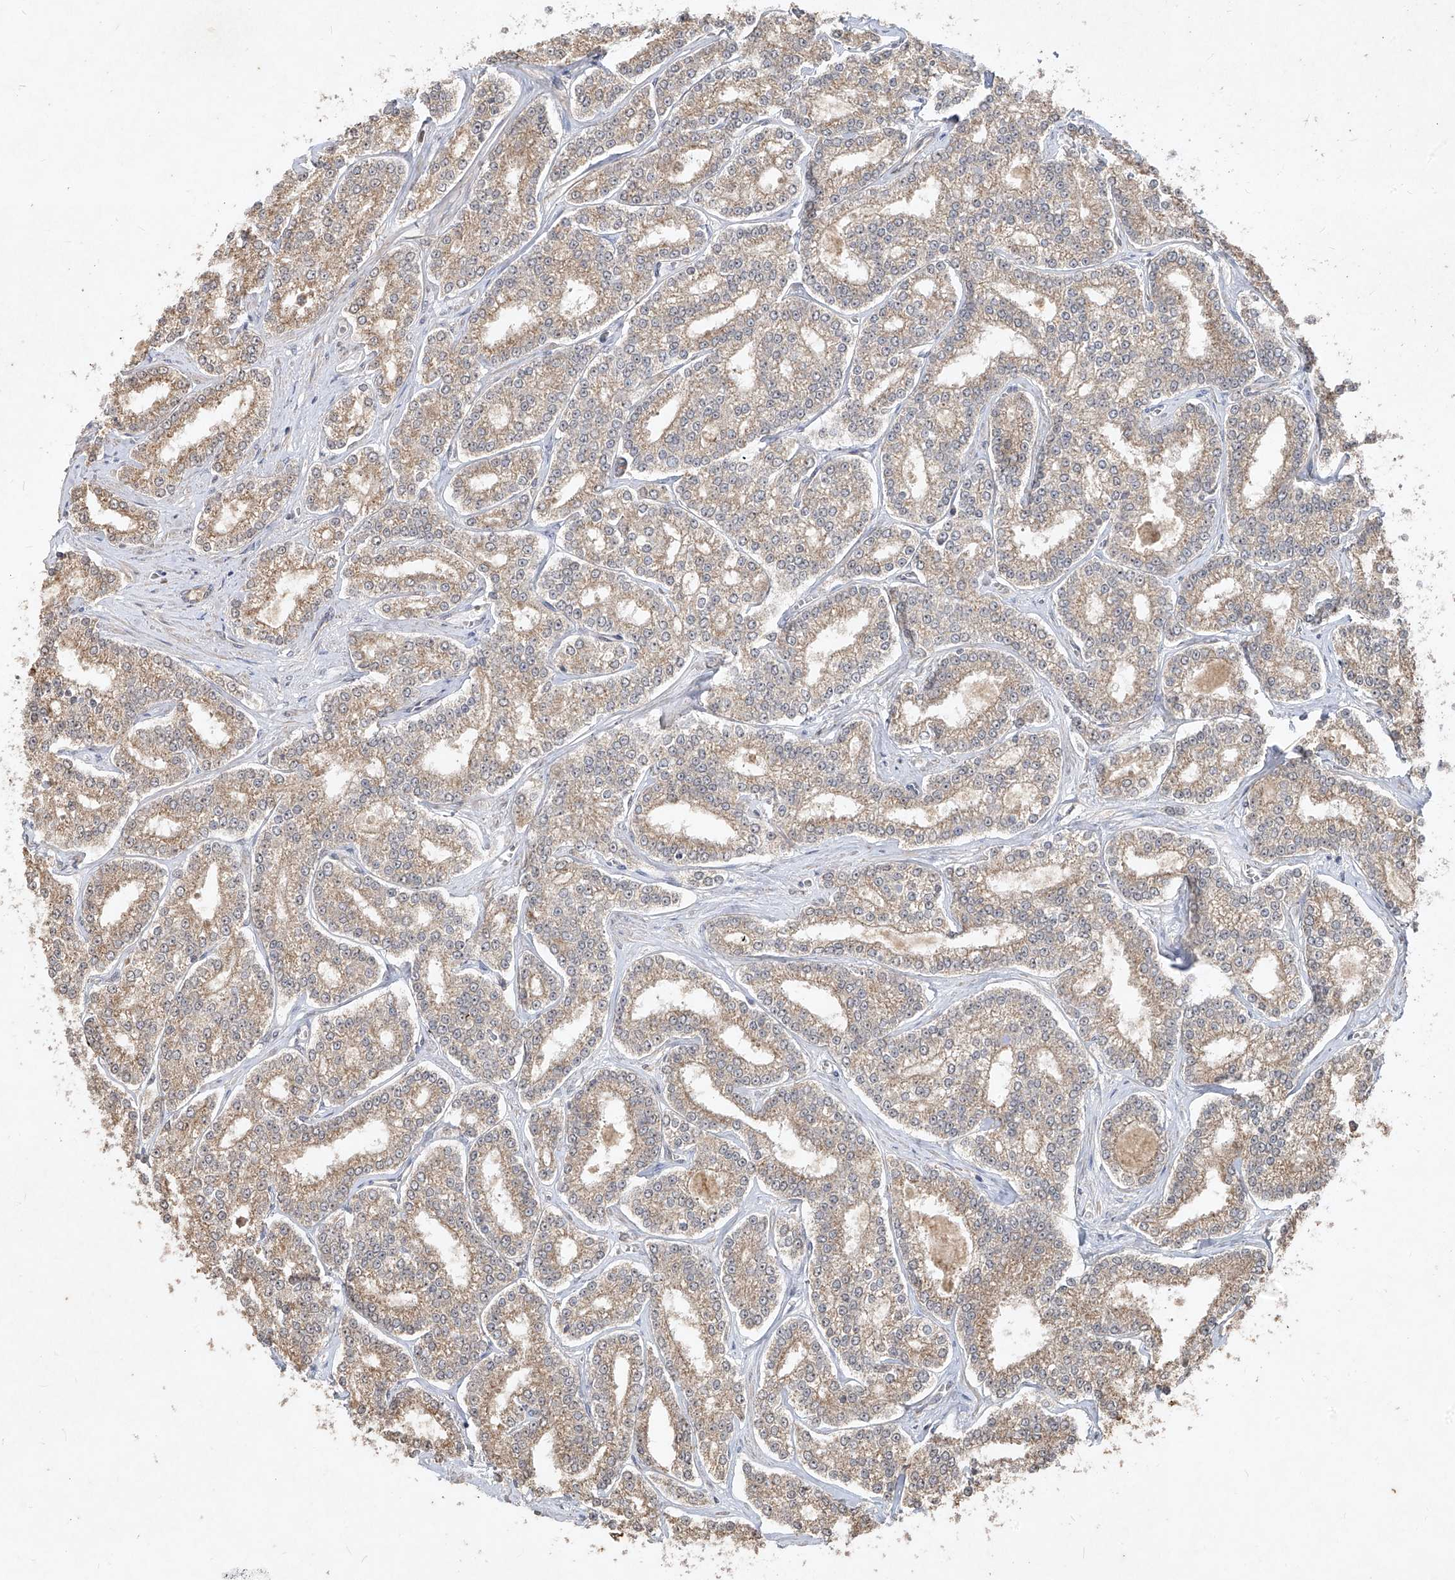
{"staining": {"intensity": "weak", "quantity": ">75%", "location": "cytoplasmic/membranous"}, "tissue": "prostate cancer", "cell_type": "Tumor cells", "image_type": "cancer", "snomed": [{"axis": "morphology", "description": "Normal tissue, NOS"}, {"axis": "morphology", "description": "Adenocarcinoma, High grade"}, {"axis": "topography", "description": "Prostate"}], "caption": "A brown stain highlights weak cytoplasmic/membranous positivity of a protein in high-grade adenocarcinoma (prostate) tumor cells.", "gene": "ABCD3", "patient": {"sex": "male", "age": 83}}